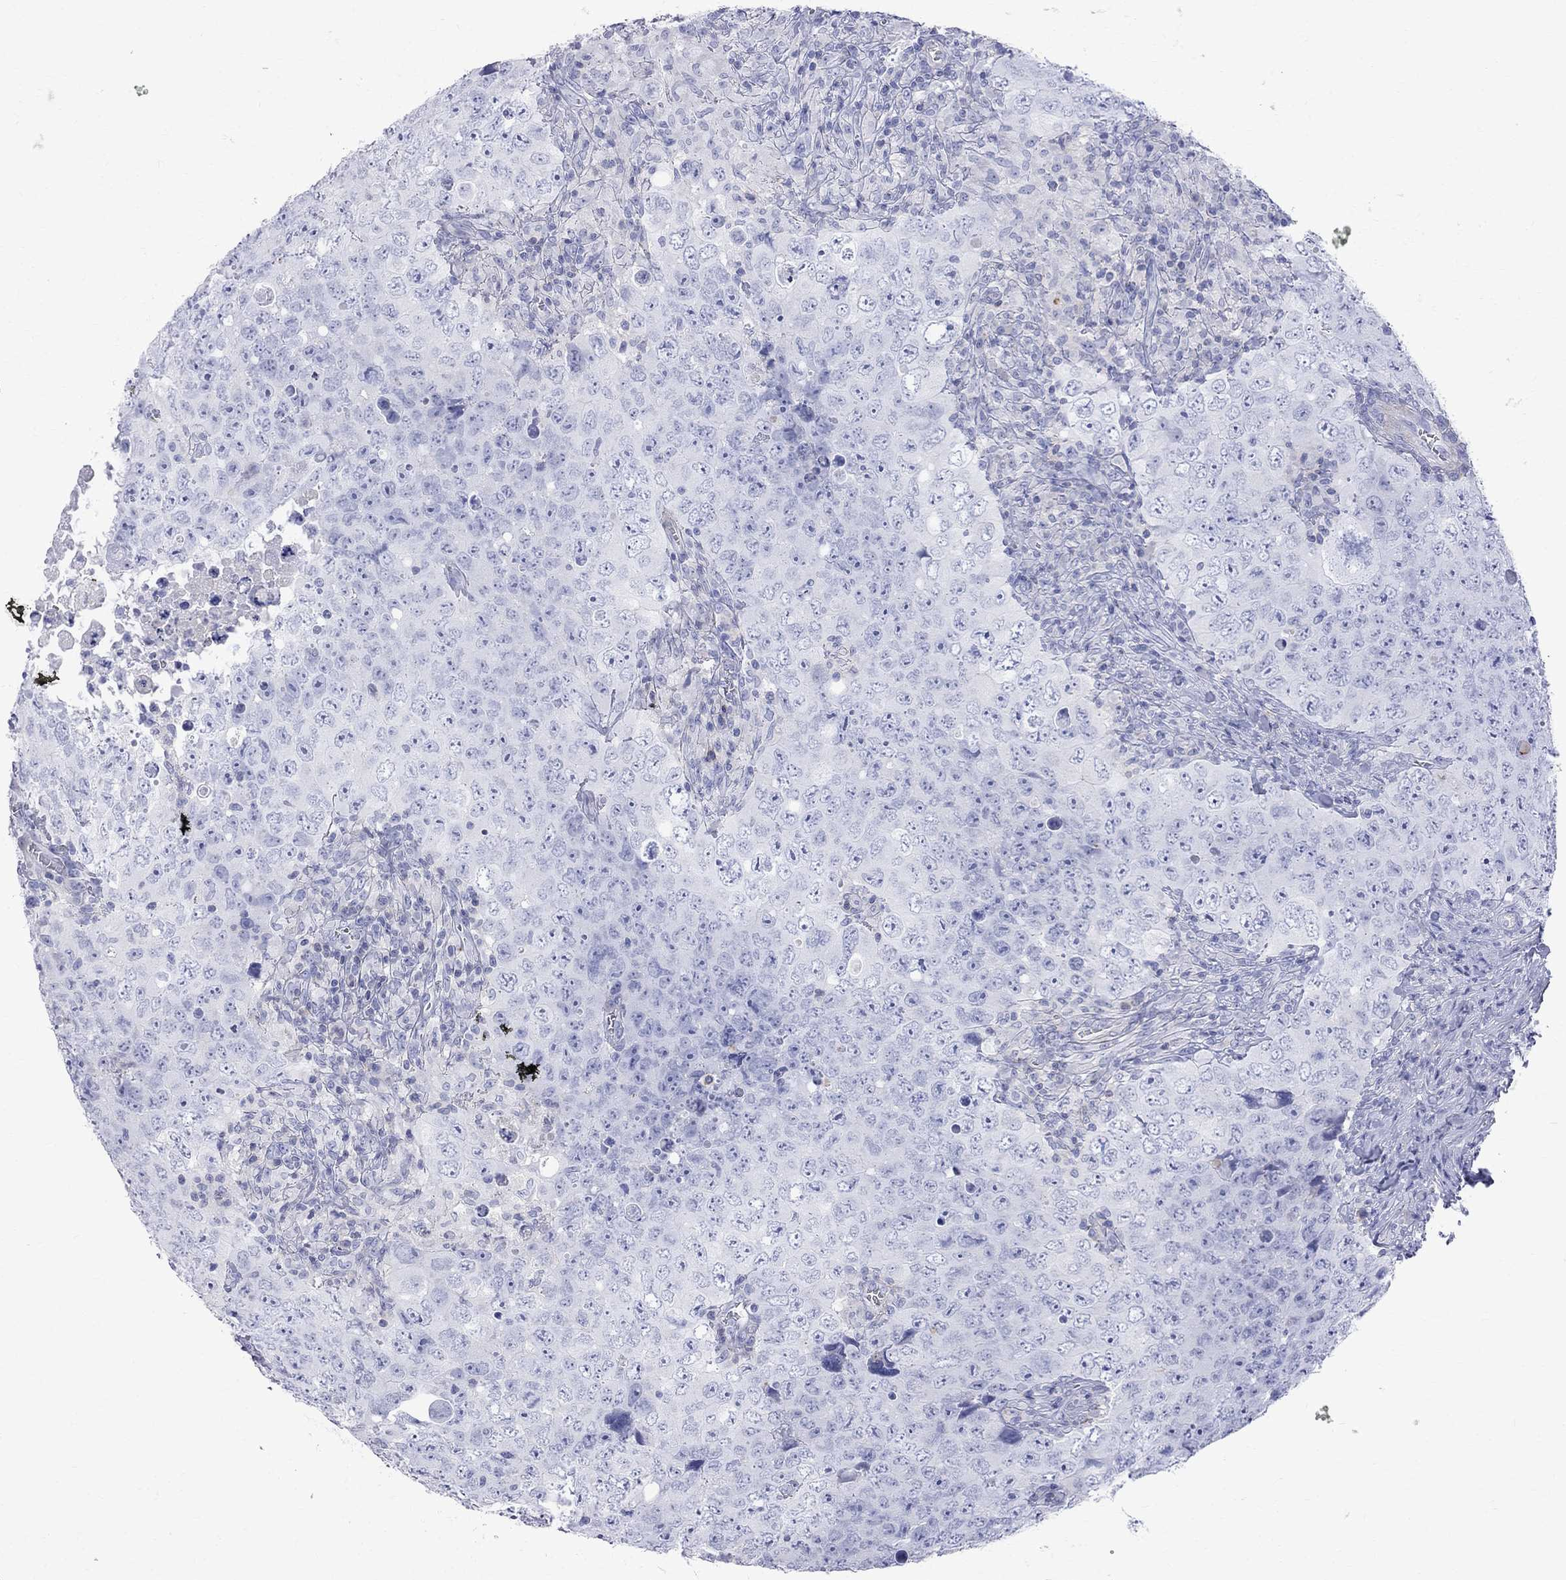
{"staining": {"intensity": "negative", "quantity": "none", "location": "none"}, "tissue": "testis cancer", "cell_type": "Tumor cells", "image_type": "cancer", "snomed": [{"axis": "morphology", "description": "Seminoma, NOS"}, {"axis": "topography", "description": "Testis"}], "caption": "Tumor cells show no significant positivity in testis cancer.", "gene": "S100A3", "patient": {"sex": "male", "age": 34}}